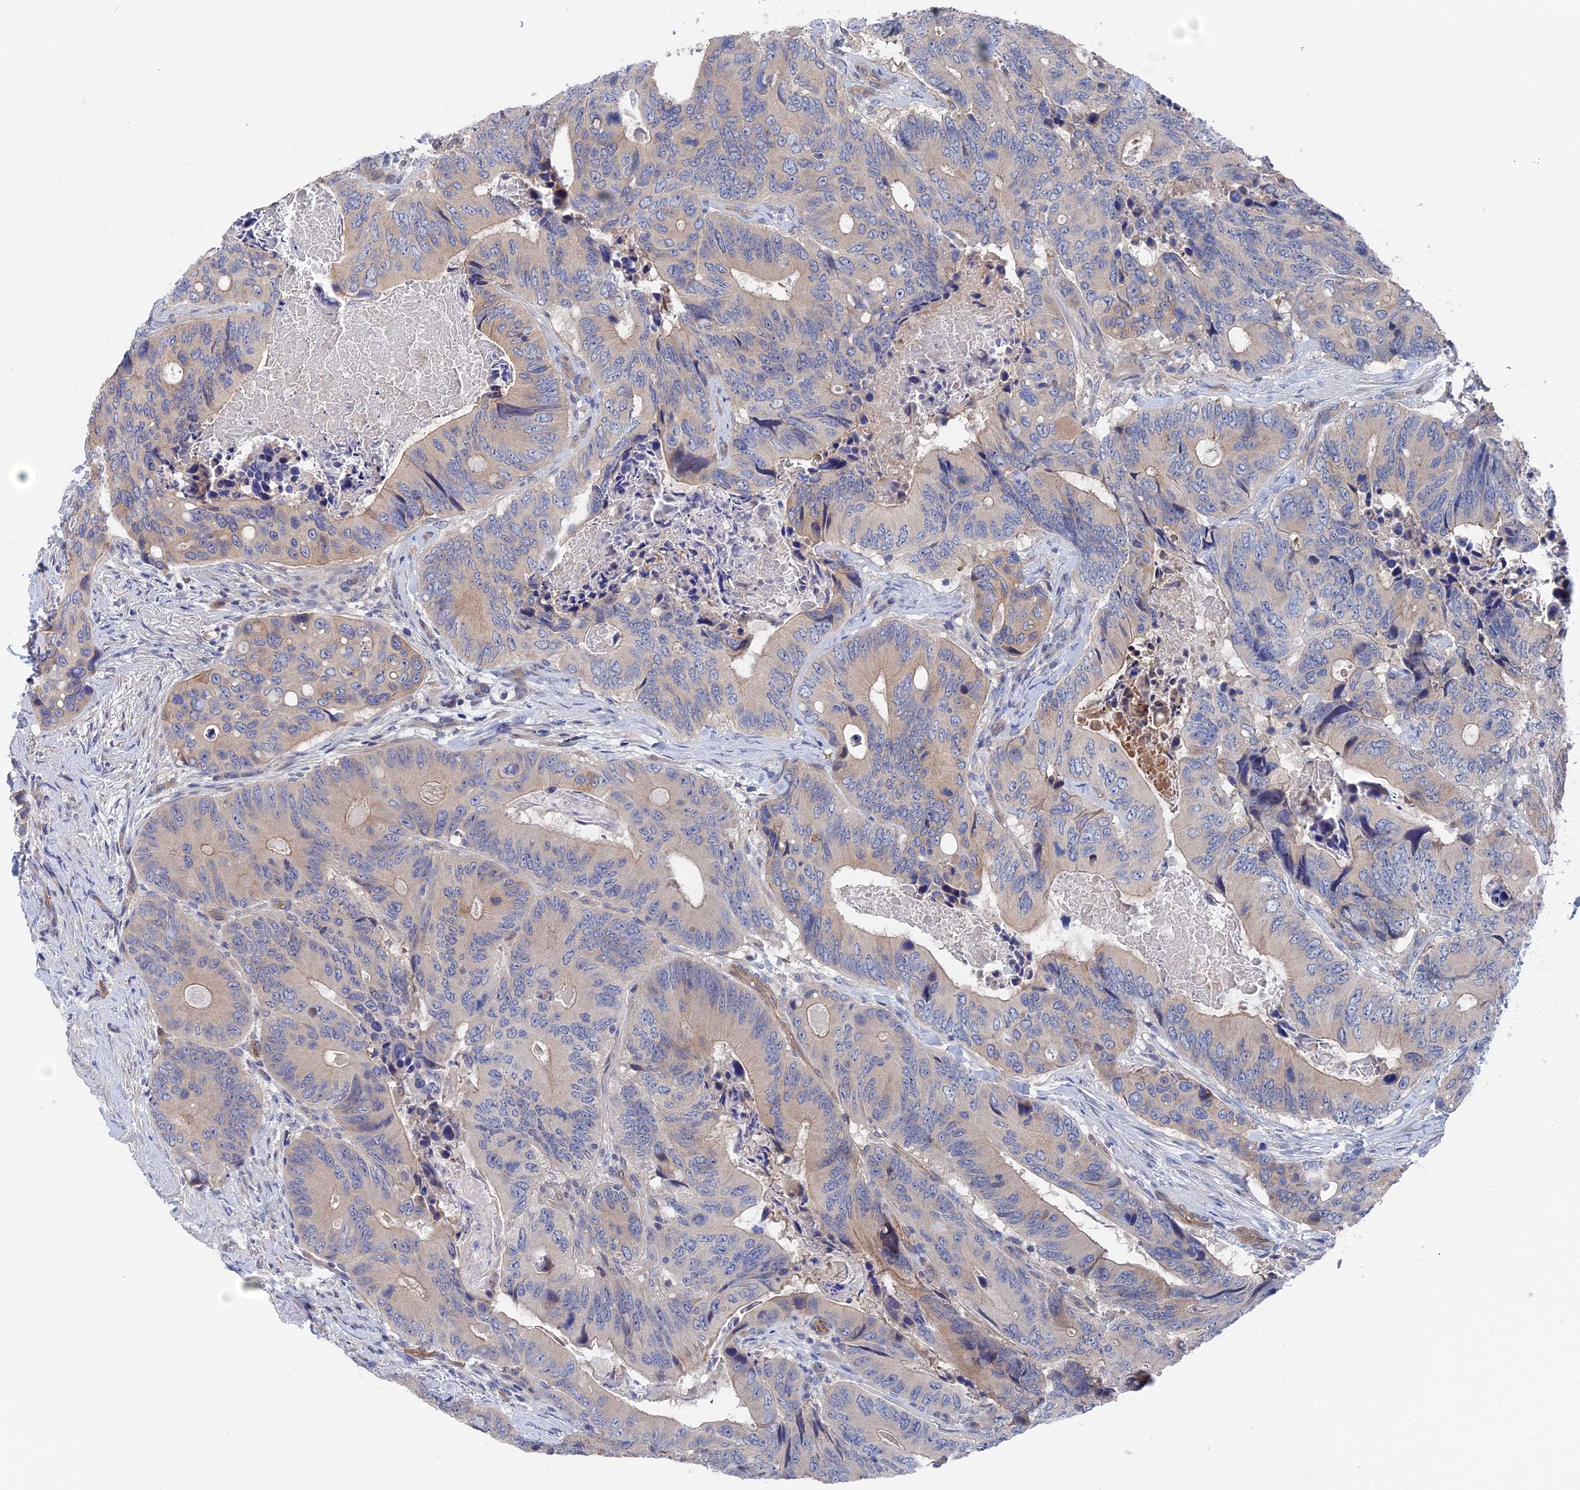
{"staining": {"intensity": "weak", "quantity": "<25%", "location": "cytoplasmic/membranous"}, "tissue": "colorectal cancer", "cell_type": "Tumor cells", "image_type": "cancer", "snomed": [{"axis": "morphology", "description": "Adenocarcinoma, NOS"}, {"axis": "topography", "description": "Colon"}], "caption": "The image shows no staining of tumor cells in adenocarcinoma (colorectal).", "gene": "MTHFSD", "patient": {"sex": "male", "age": 84}}